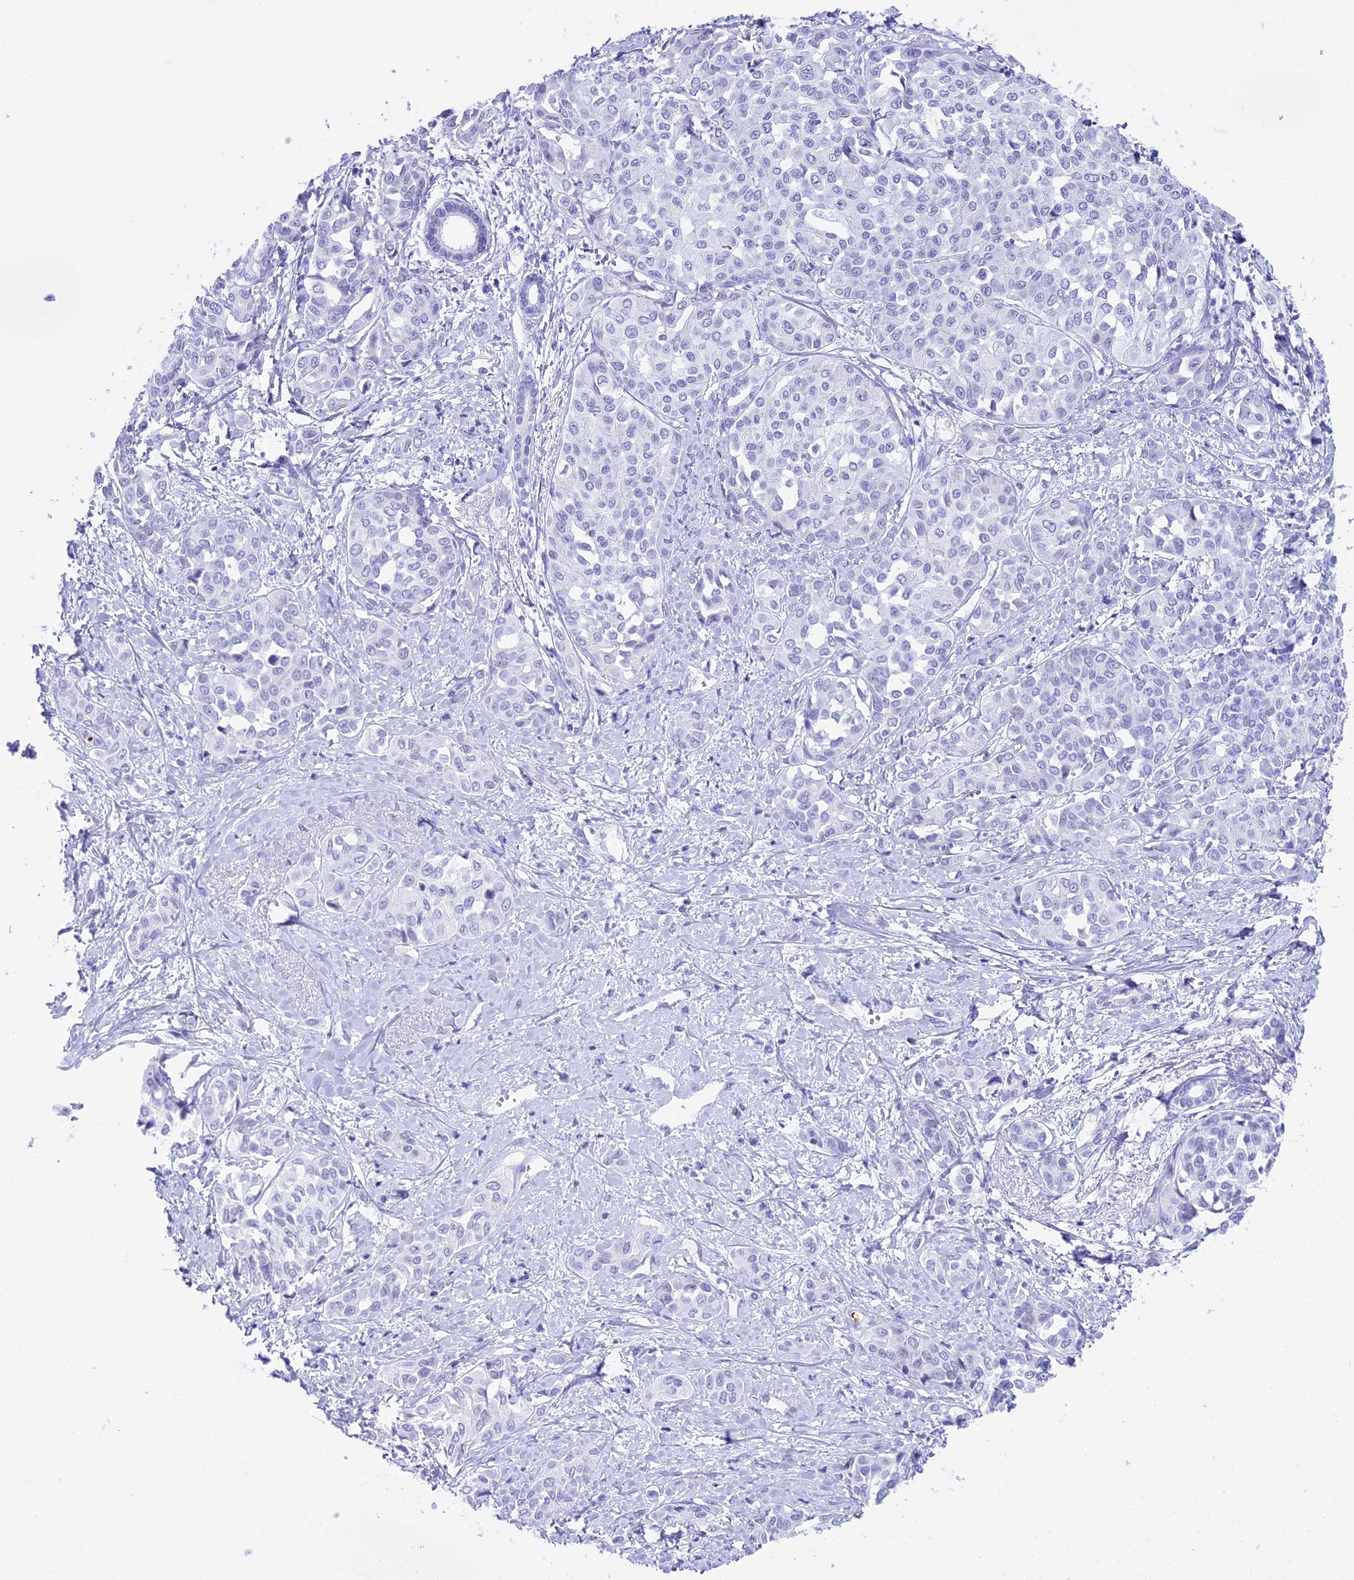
{"staining": {"intensity": "negative", "quantity": "none", "location": "none"}, "tissue": "liver cancer", "cell_type": "Tumor cells", "image_type": "cancer", "snomed": [{"axis": "morphology", "description": "Cholangiocarcinoma"}, {"axis": "topography", "description": "Liver"}], "caption": "An immunohistochemistry (IHC) image of liver cancer is shown. There is no staining in tumor cells of liver cancer.", "gene": "RNPS1", "patient": {"sex": "female", "age": 77}}